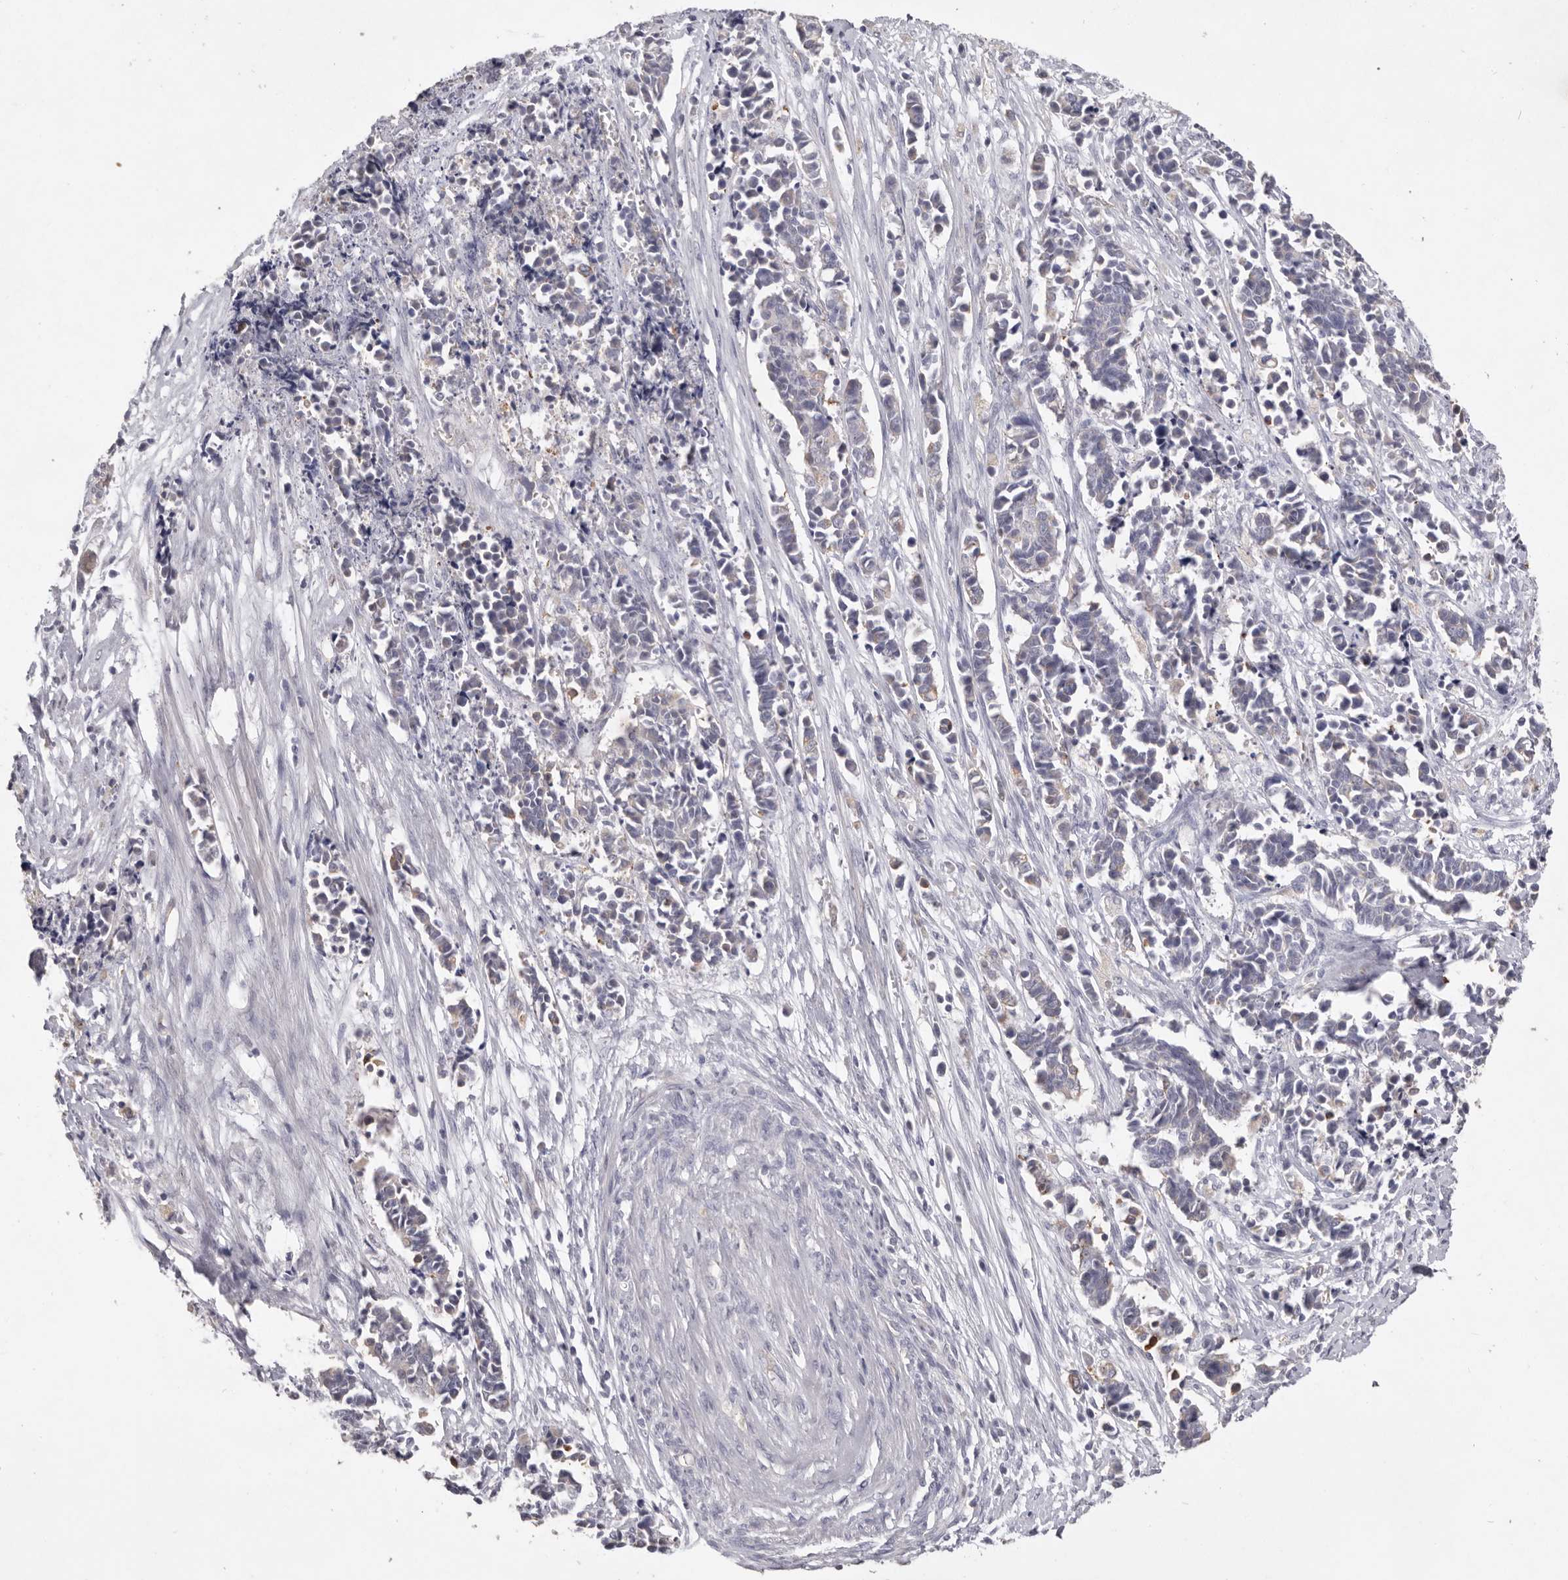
{"staining": {"intensity": "negative", "quantity": "none", "location": "none"}, "tissue": "cervical cancer", "cell_type": "Tumor cells", "image_type": "cancer", "snomed": [{"axis": "morphology", "description": "Normal tissue, NOS"}, {"axis": "morphology", "description": "Squamous cell carcinoma, NOS"}, {"axis": "topography", "description": "Cervix"}], "caption": "An IHC micrograph of cervical cancer is shown. There is no staining in tumor cells of cervical cancer.", "gene": "ZYG11B", "patient": {"sex": "female", "age": 35}}